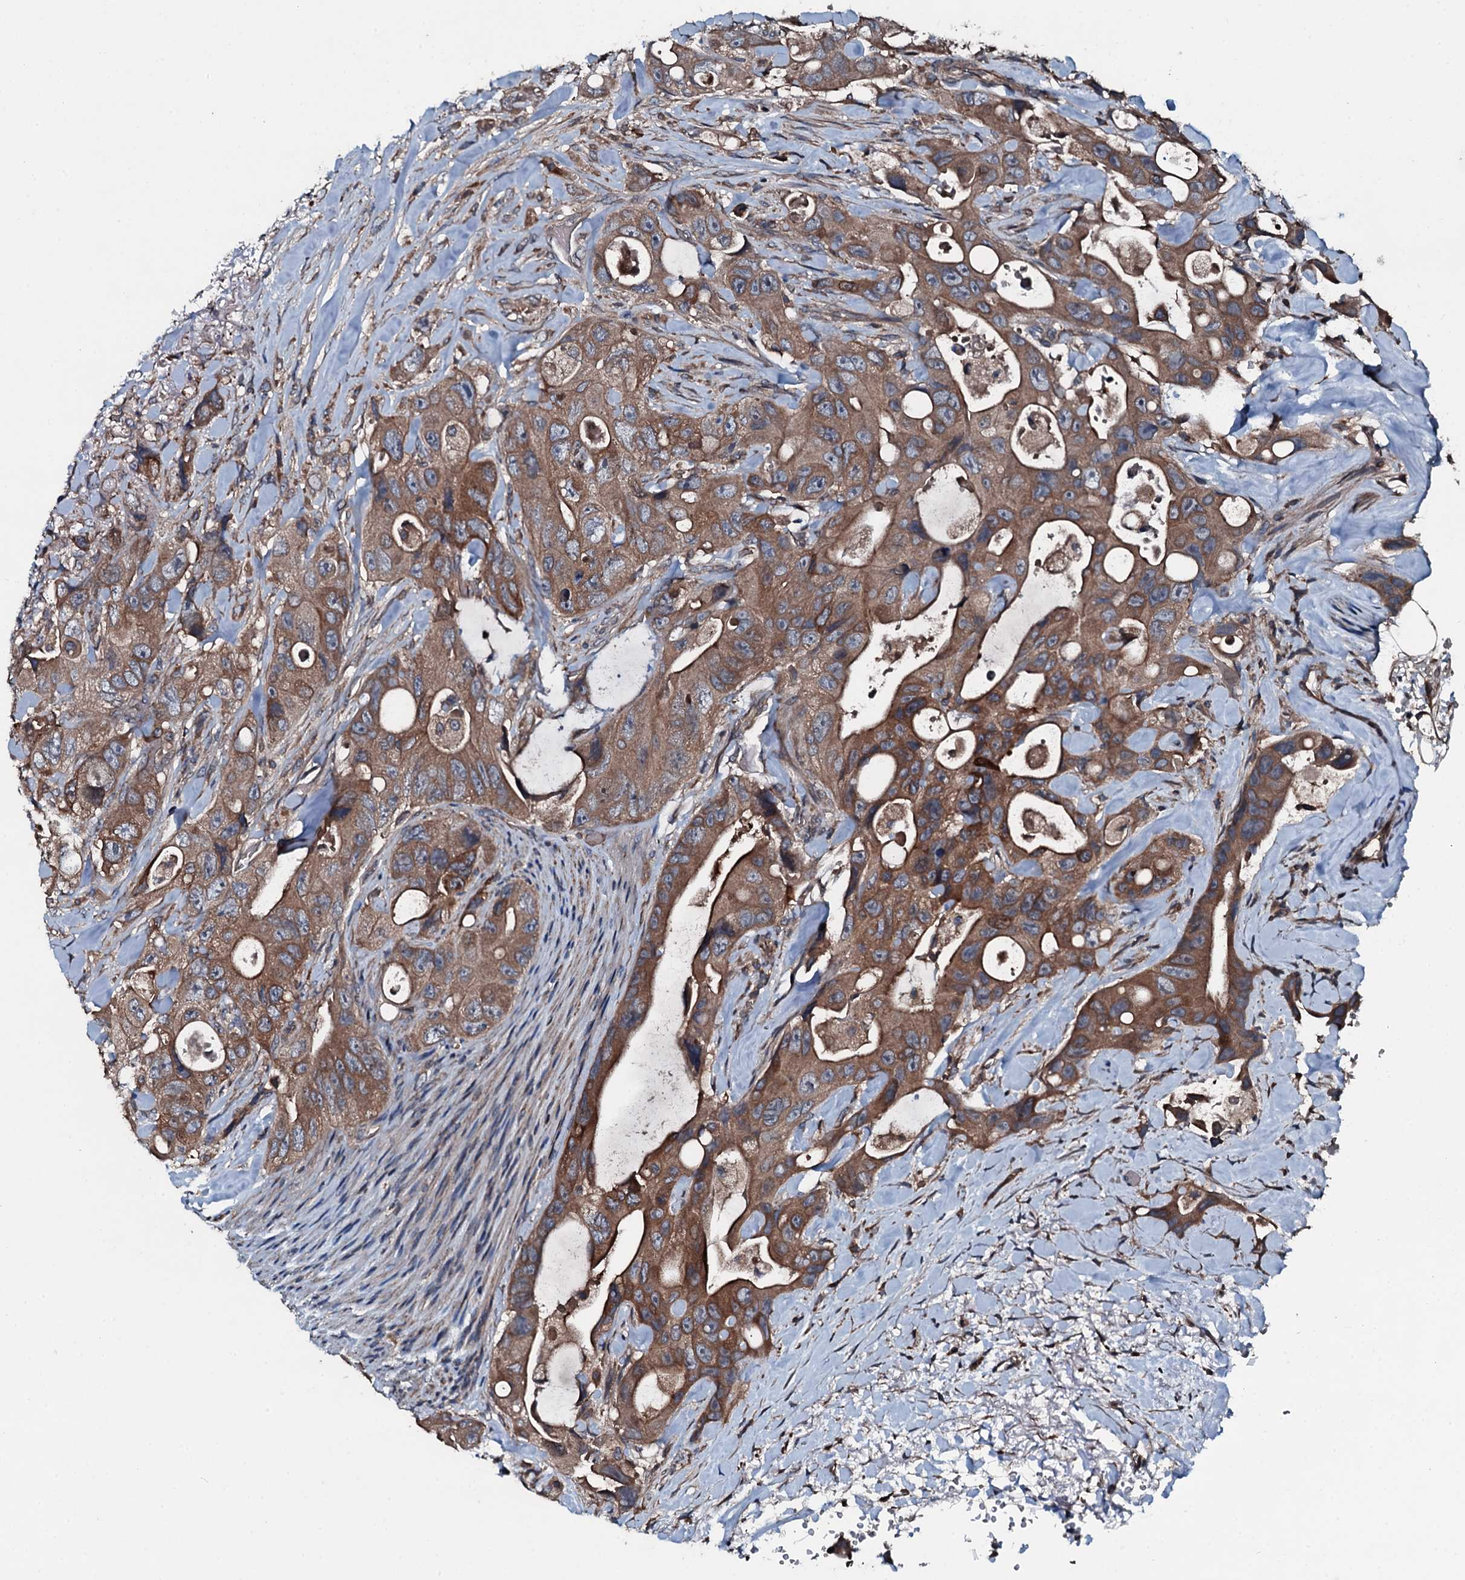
{"staining": {"intensity": "moderate", "quantity": ">75%", "location": "cytoplasmic/membranous"}, "tissue": "colorectal cancer", "cell_type": "Tumor cells", "image_type": "cancer", "snomed": [{"axis": "morphology", "description": "Adenocarcinoma, NOS"}, {"axis": "topography", "description": "Colon"}], "caption": "A high-resolution histopathology image shows immunohistochemistry staining of colorectal adenocarcinoma, which reveals moderate cytoplasmic/membranous positivity in approximately >75% of tumor cells. (DAB IHC with brightfield microscopy, high magnification).", "gene": "AARS1", "patient": {"sex": "female", "age": 46}}